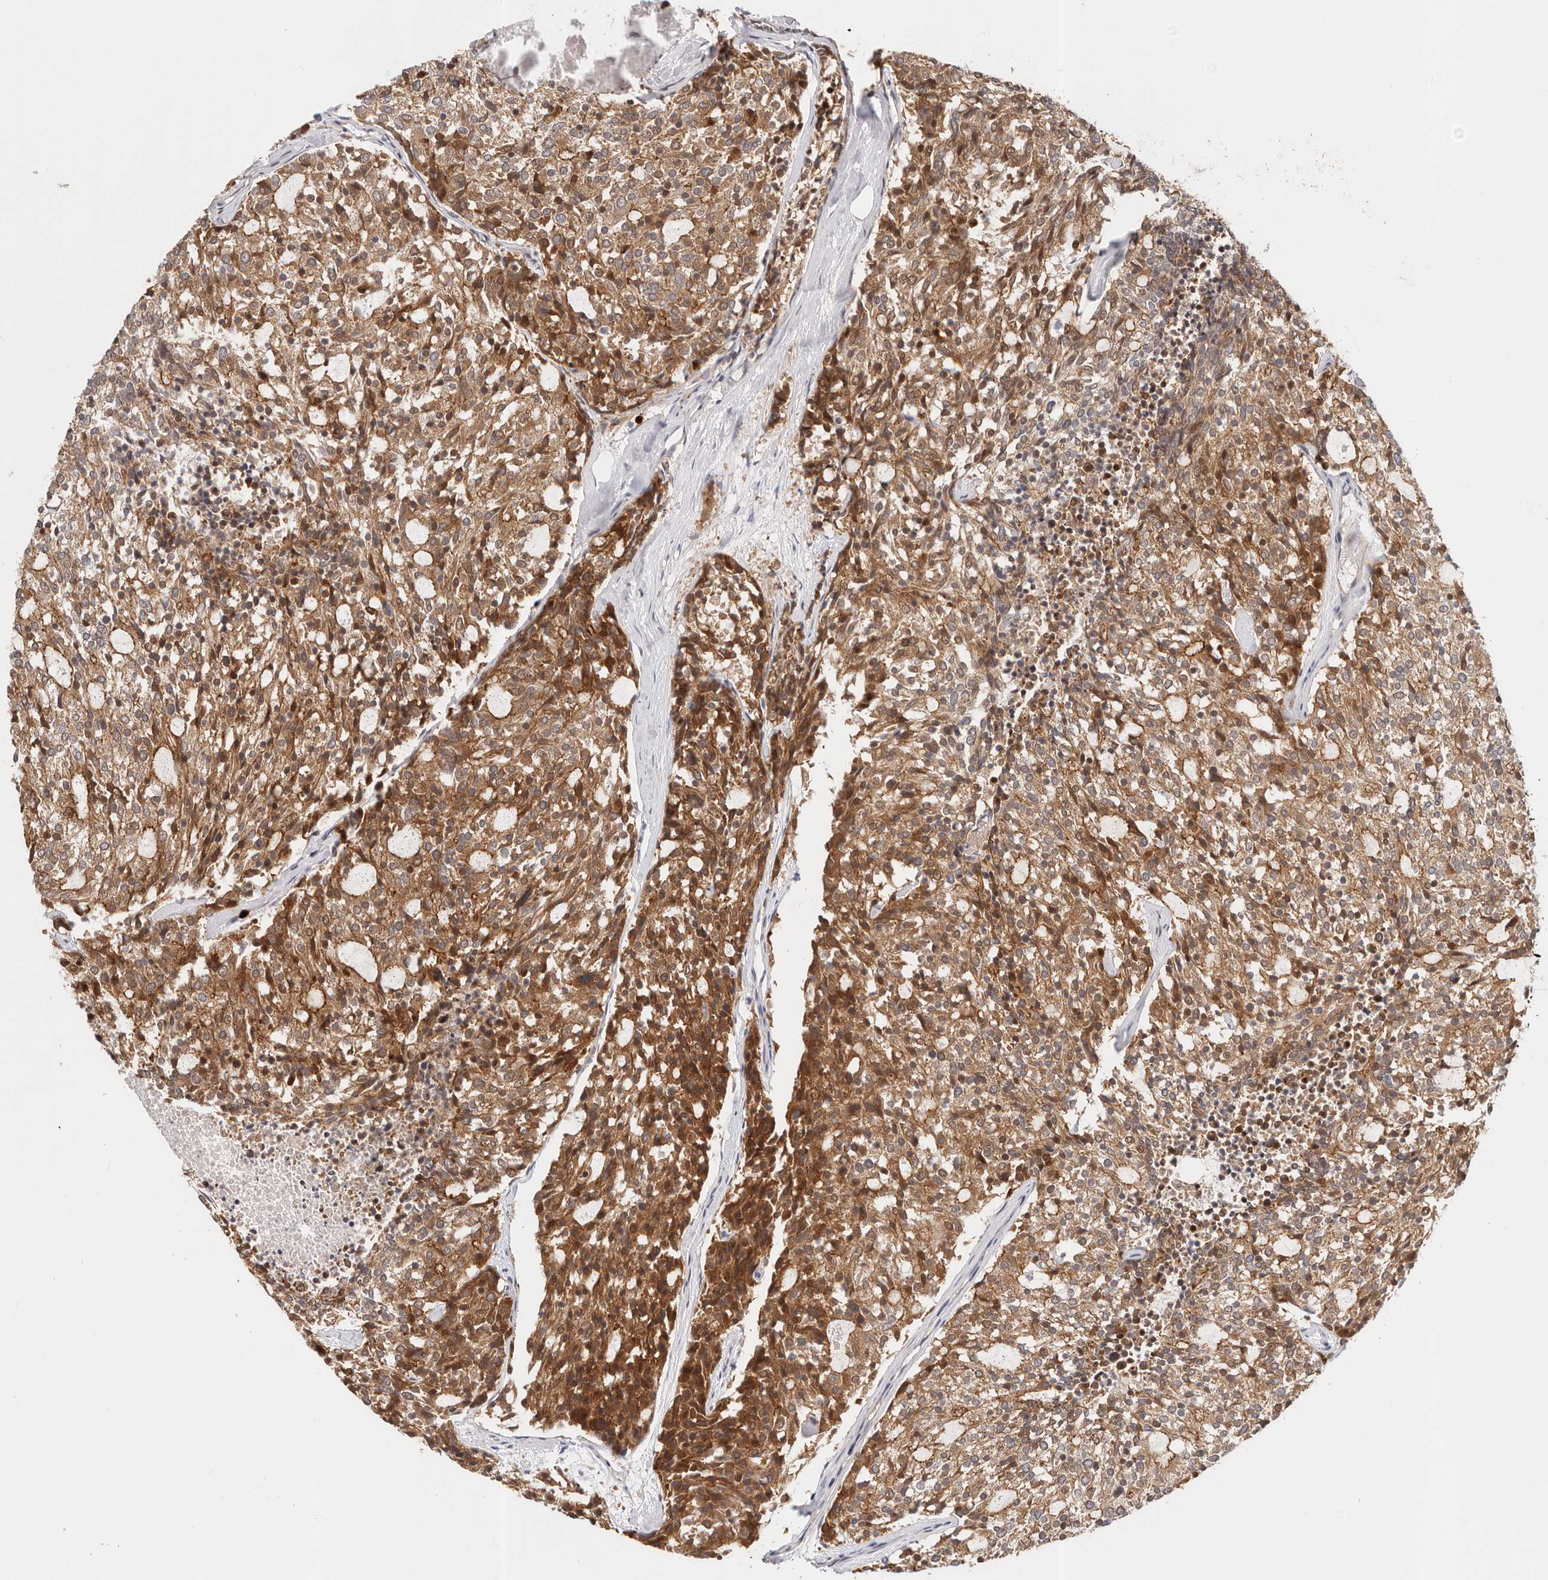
{"staining": {"intensity": "moderate", "quantity": ">75%", "location": "cytoplasmic/membranous"}, "tissue": "carcinoid", "cell_type": "Tumor cells", "image_type": "cancer", "snomed": [{"axis": "morphology", "description": "Carcinoid, malignant, NOS"}, {"axis": "topography", "description": "Pancreas"}], "caption": "IHC staining of carcinoid, which shows medium levels of moderate cytoplasmic/membranous positivity in approximately >75% of tumor cells indicating moderate cytoplasmic/membranous protein positivity. The staining was performed using DAB (3,3'-diaminobenzidine) (brown) for protein detection and nuclei were counterstained in hematoxylin (blue).", "gene": "AFDN", "patient": {"sex": "female", "age": 54}}